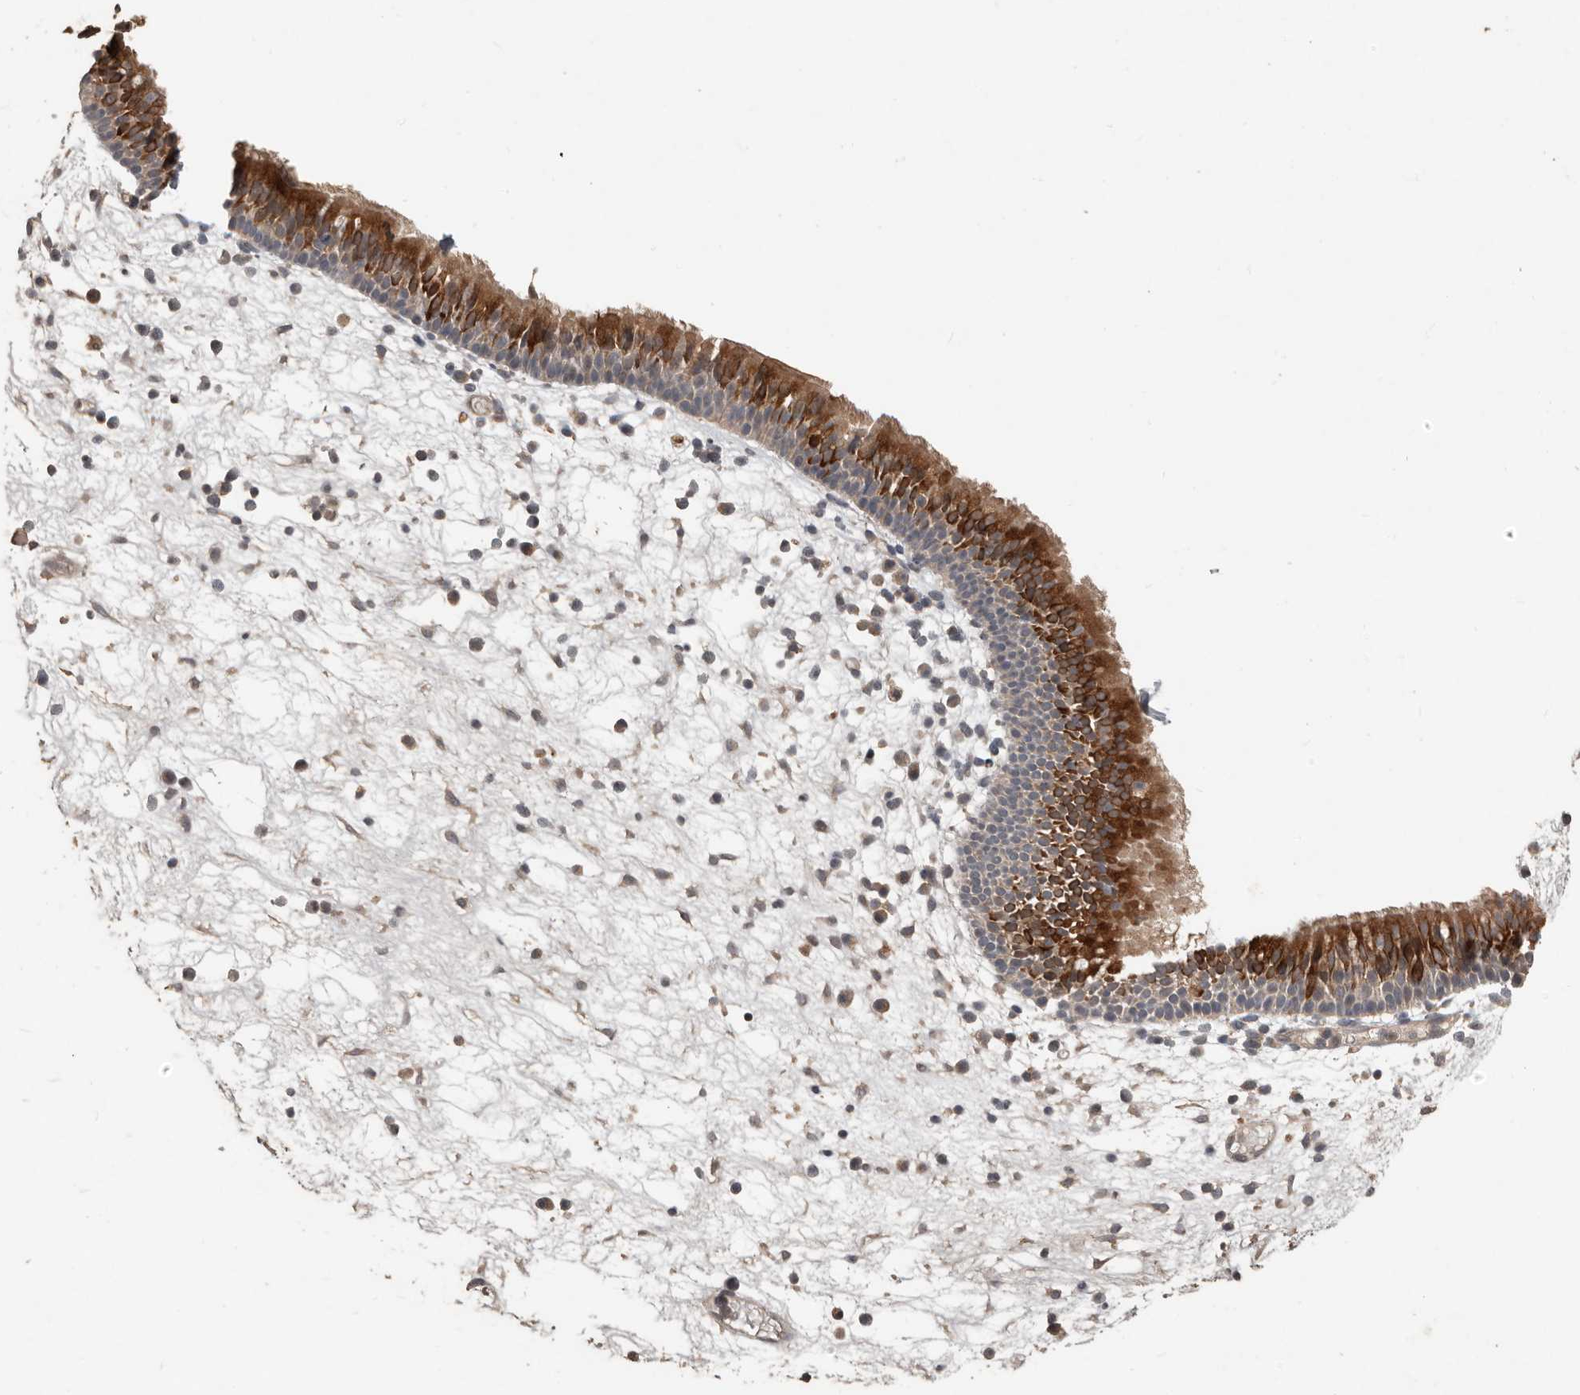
{"staining": {"intensity": "strong", "quantity": "25%-75%", "location": "cytoplasmic/membranous"}, "tissue": "nasopharynx", "cell_type": "Respiratory epithelial cells", "image_type": "normal", "snomed": [{"axis": "morphology", "description": "Normal tissue, NOS"}, {"axis": "morphology", "description": "Inflammation, NOS"}, {"axis": "morphology", "description": "Malignant melanoma, Metastatic site"}, {"axis": "topography", "description": "Nasopharynx"}], "caption": "Benign nasopharynx demonstrates strong cytoplasmic/membranous expression in approximately 25%-75% of respiratory epithelial cells, visualized by immunohistochemistry. The staining was performed using DAB (3,3'-diaminobenzidine) to visualize the protein expression in brown, while the nuclei were stained in blue with hematoxylin (Magnification: 20x).", "gene": "BAMBI", "patient": {"sex": "male", "age": 70}}